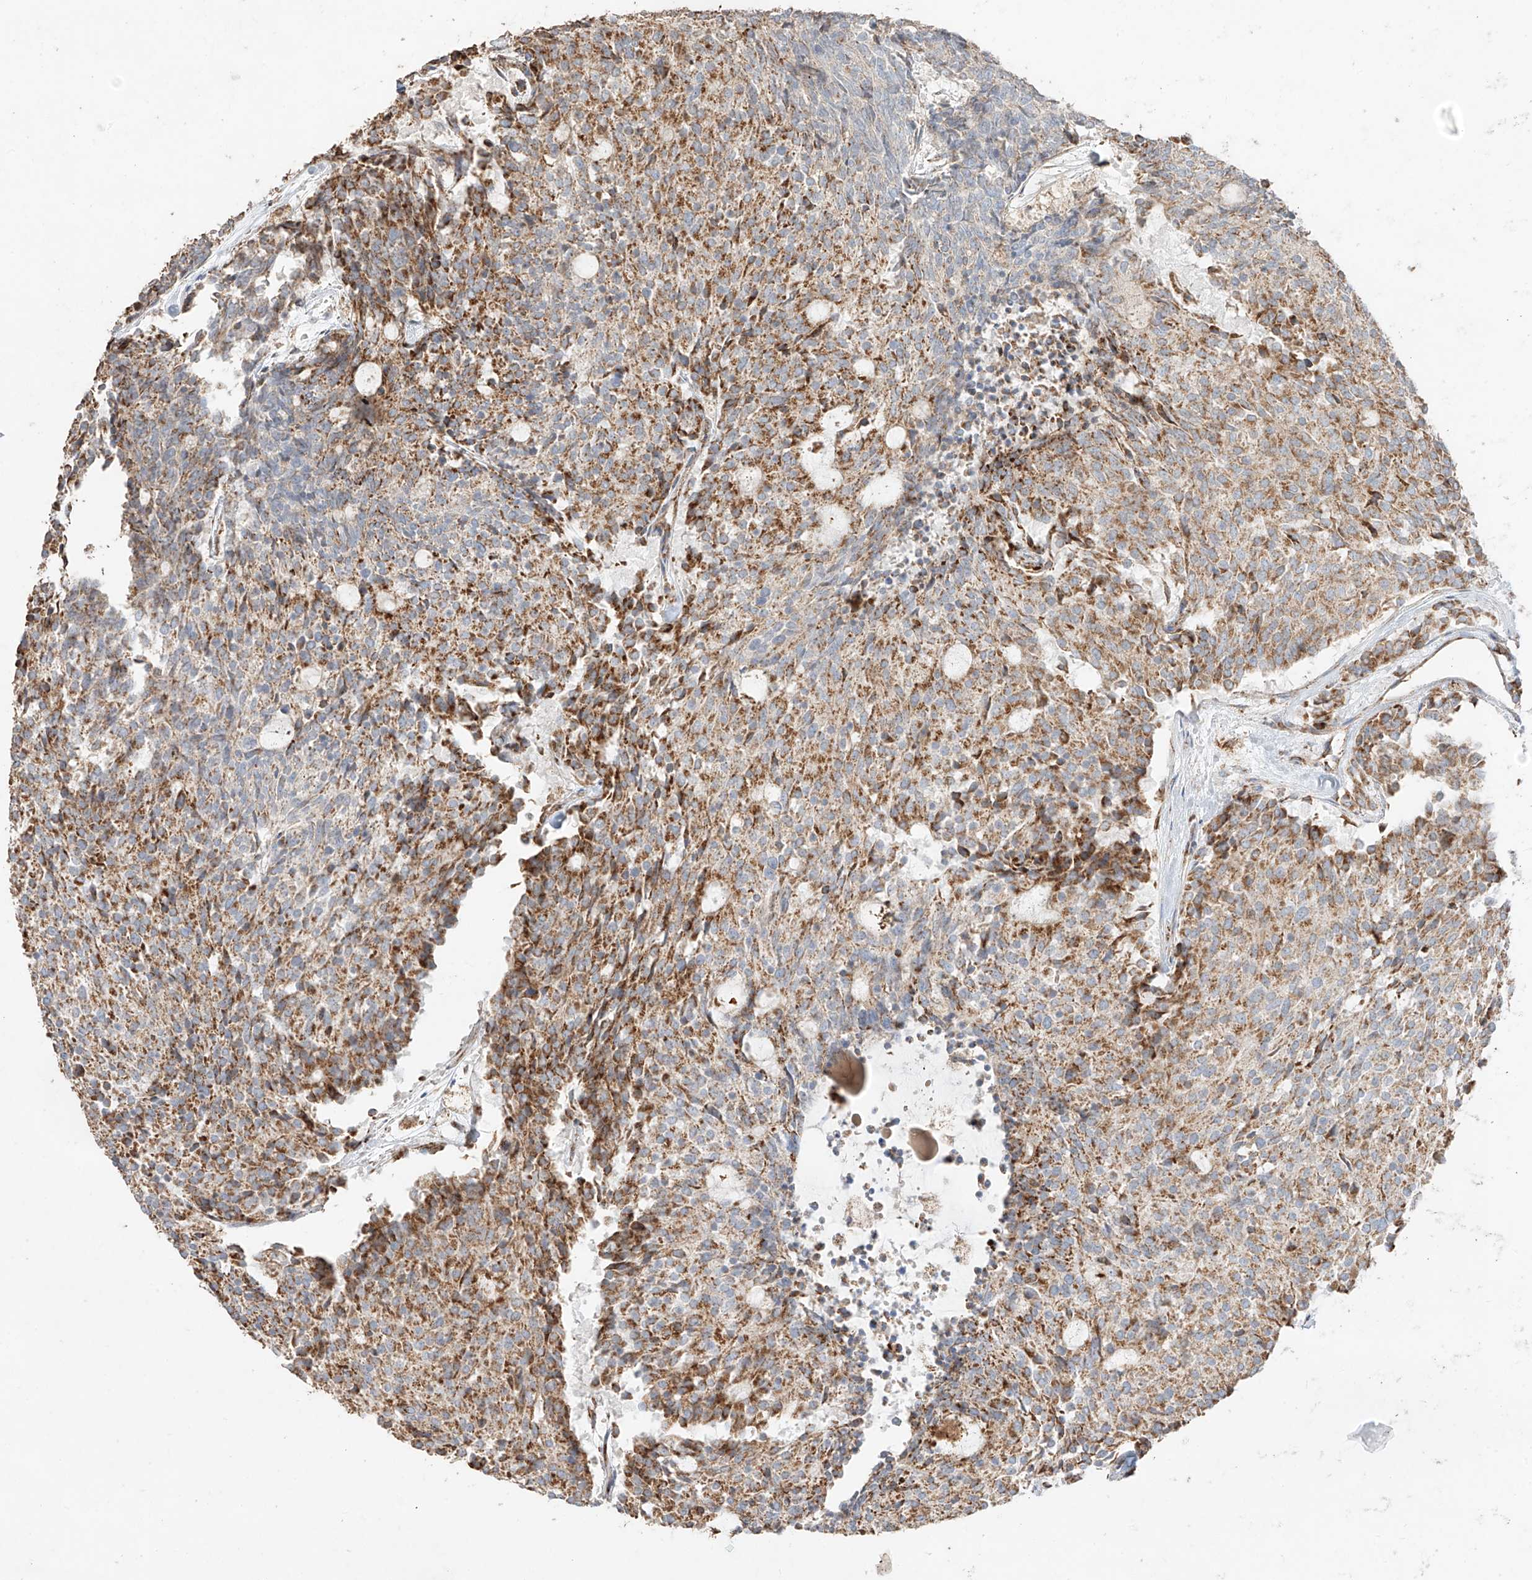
{"staining": {"intensity": "moderate", "quantity": ">75%", "location": "cytoplasmic/membranous"}, "tissue": "carcinoid", "cell_type": "Tumor cells", "image_type": "cancer", "snomed": [{"axis": "morphology", "description": "Carcinoid, malignant, NOS"}, {"axis": "topography", "description": "Pancreas"}], "caption": "The micrograph reveals a brown stain indicating the presence of a protein in the cytoplasmic/membranous of tumor cells in carcinoid (malignant). (Stains: DAB in brown, nuclei in blue, Microscopy: brightfield microscopy at high magnification).", "gene": "COLGALT2", "patient": {"sex": "female", "age": 54}}